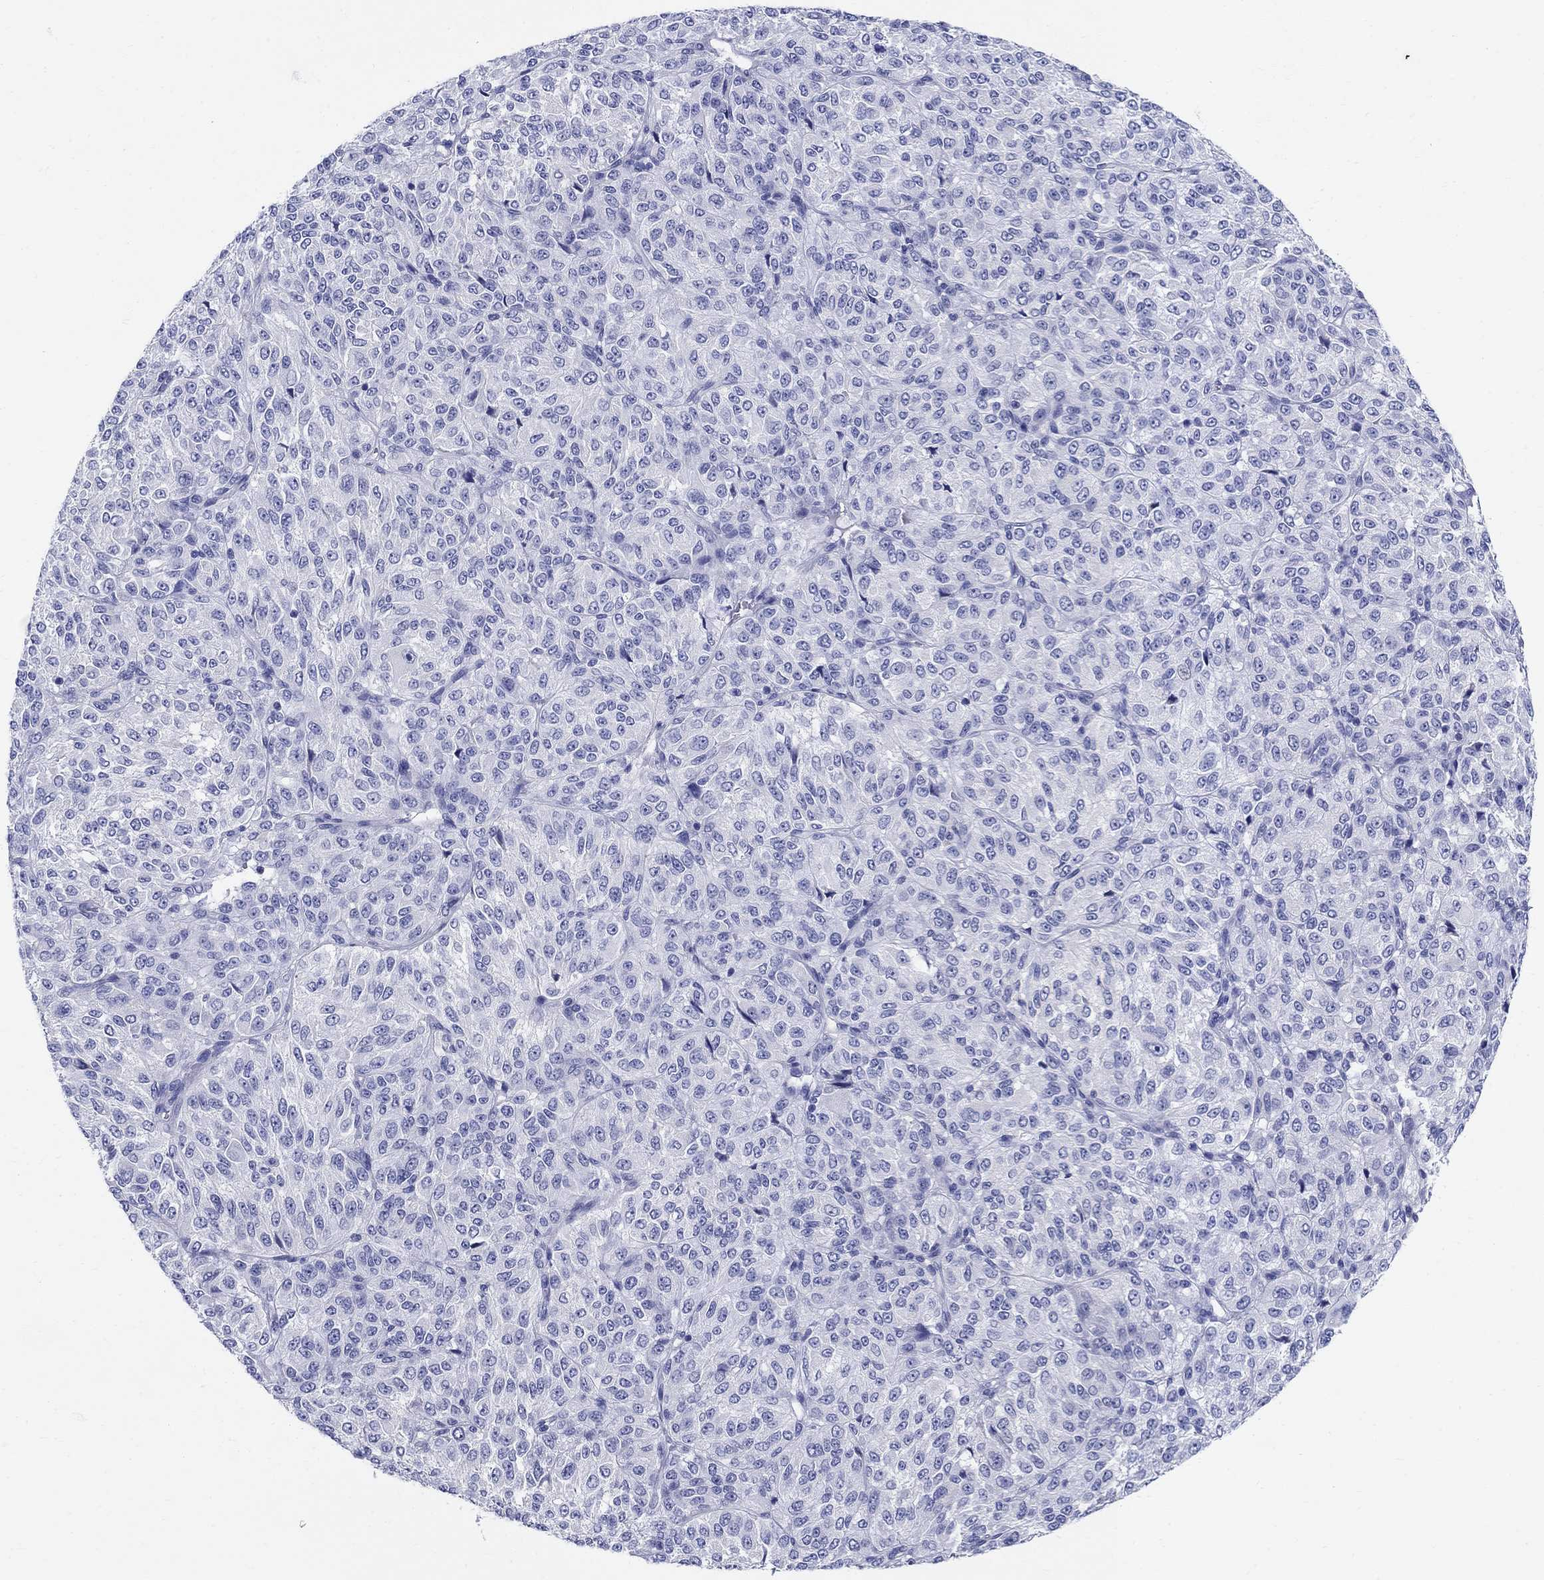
{"staining": {"intensity": "negative", "quantity": "none", "location": "none"}, "tissue": "melanoma", "cell_type": "Tumor cells", "image_type": "cancer", "snomed": [{"axis": "morphology", "description": "Malignant melanoma, Metastatic site"}, {"axis": "topography", "description": "Brain"}], "caption": "Immunohistochemistry (IHC) of human melanoma exhibits no staining in tumor cells.", "gene": "CRYGD", "patient": {"sex": "female", "age": 56}}